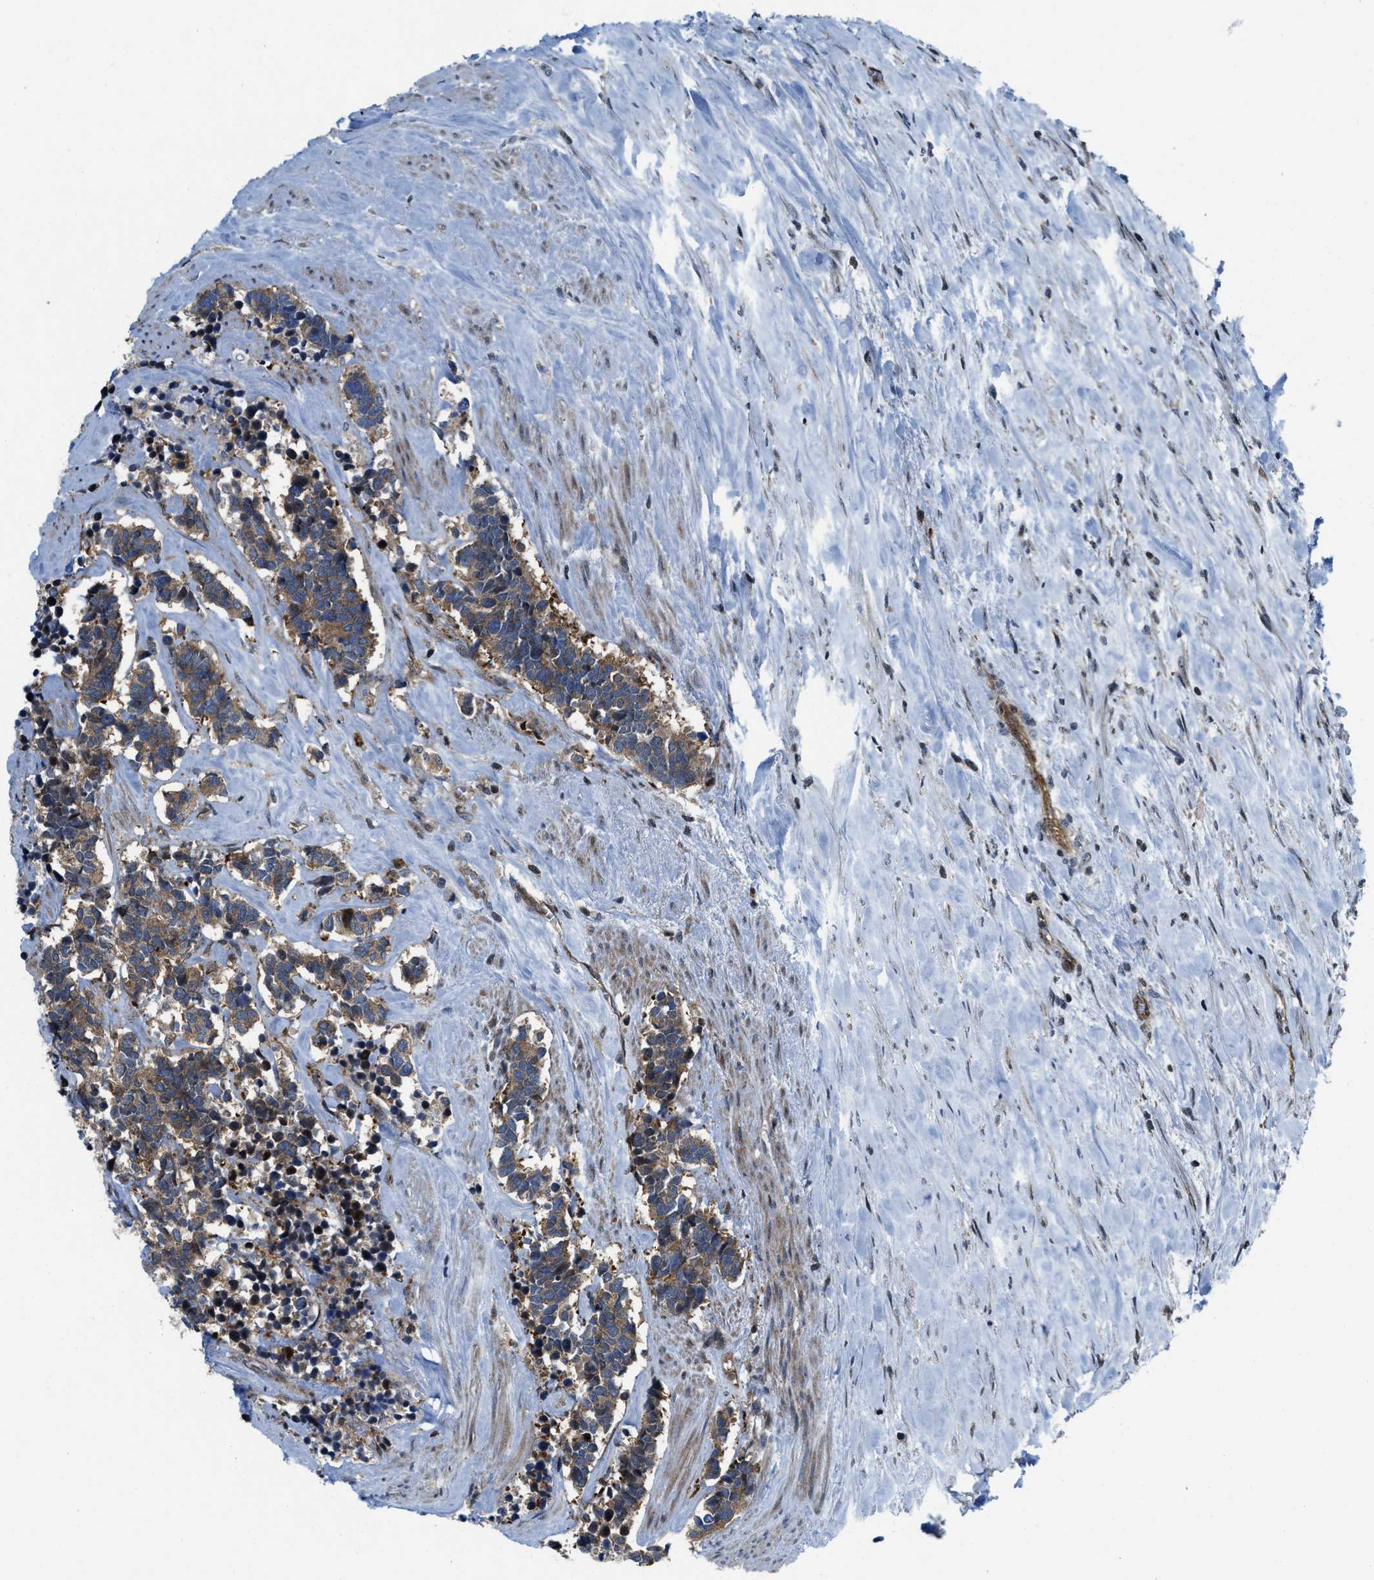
{"staining": {"intensity": "moderate", "quantity": ">75%", "location": "cytoplasmic/membranous"}, "tissue": "carcinoid", "cell_type": "Tumor cells", "image_type": "cancer", "snomed": [{"axis": "morphology", "description": "Carcinoma, NOS"}, {"axis": "morphology", "description": "Carcinoid, malignant, NOS"}, {"axis": "topography", "description": "Urinary bladder"}], "caption": "Protein staining by immunohistochemistry exhibits moderate cytoplasmic/membranous positivity in approximately >75% of tumor cells in carcinoid.", "gene": "PPP2CB", "patient": {"sex": "male", "age": 57}}